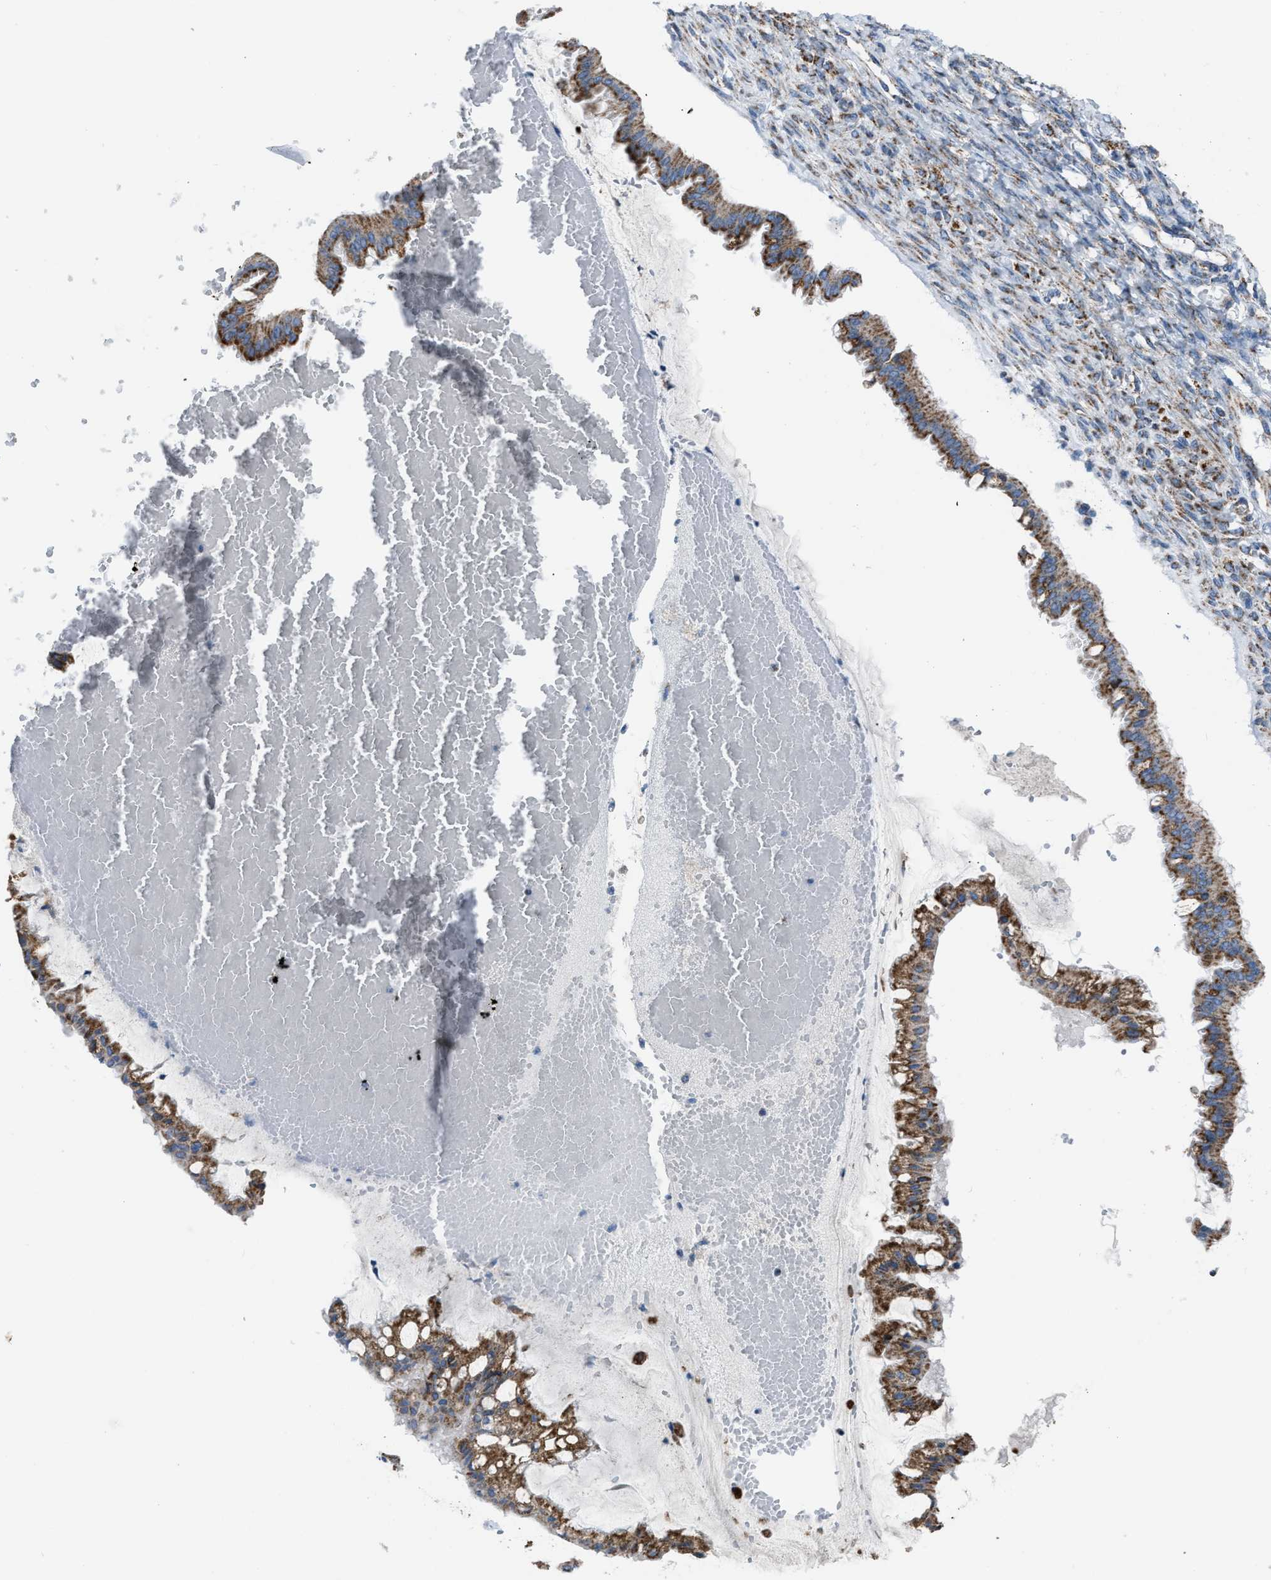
{"staining": {"intensity": "moderate", "quantity": ">75%", "location": "cytoplasmic/membranous"}, "tissue": "ovarian cancer", "cell_type": "Tumor cells", "image_type": "cancer", "snomed": [{"axis": "morphology", "description": "Cystadenocarcinoma, mucinous, NOS"}, {"axis": "topography", "description": "Ovary"}], "caption": "Human mucinous cystadenocarcinoma (ovarian) stained for a protein (brown) demonstrates moderate cytoplasmic/membranous positive staining in approximately >75% of tumor cells.", "gene": "ETFB", "patient": {"sex": "female", "age": 73}}